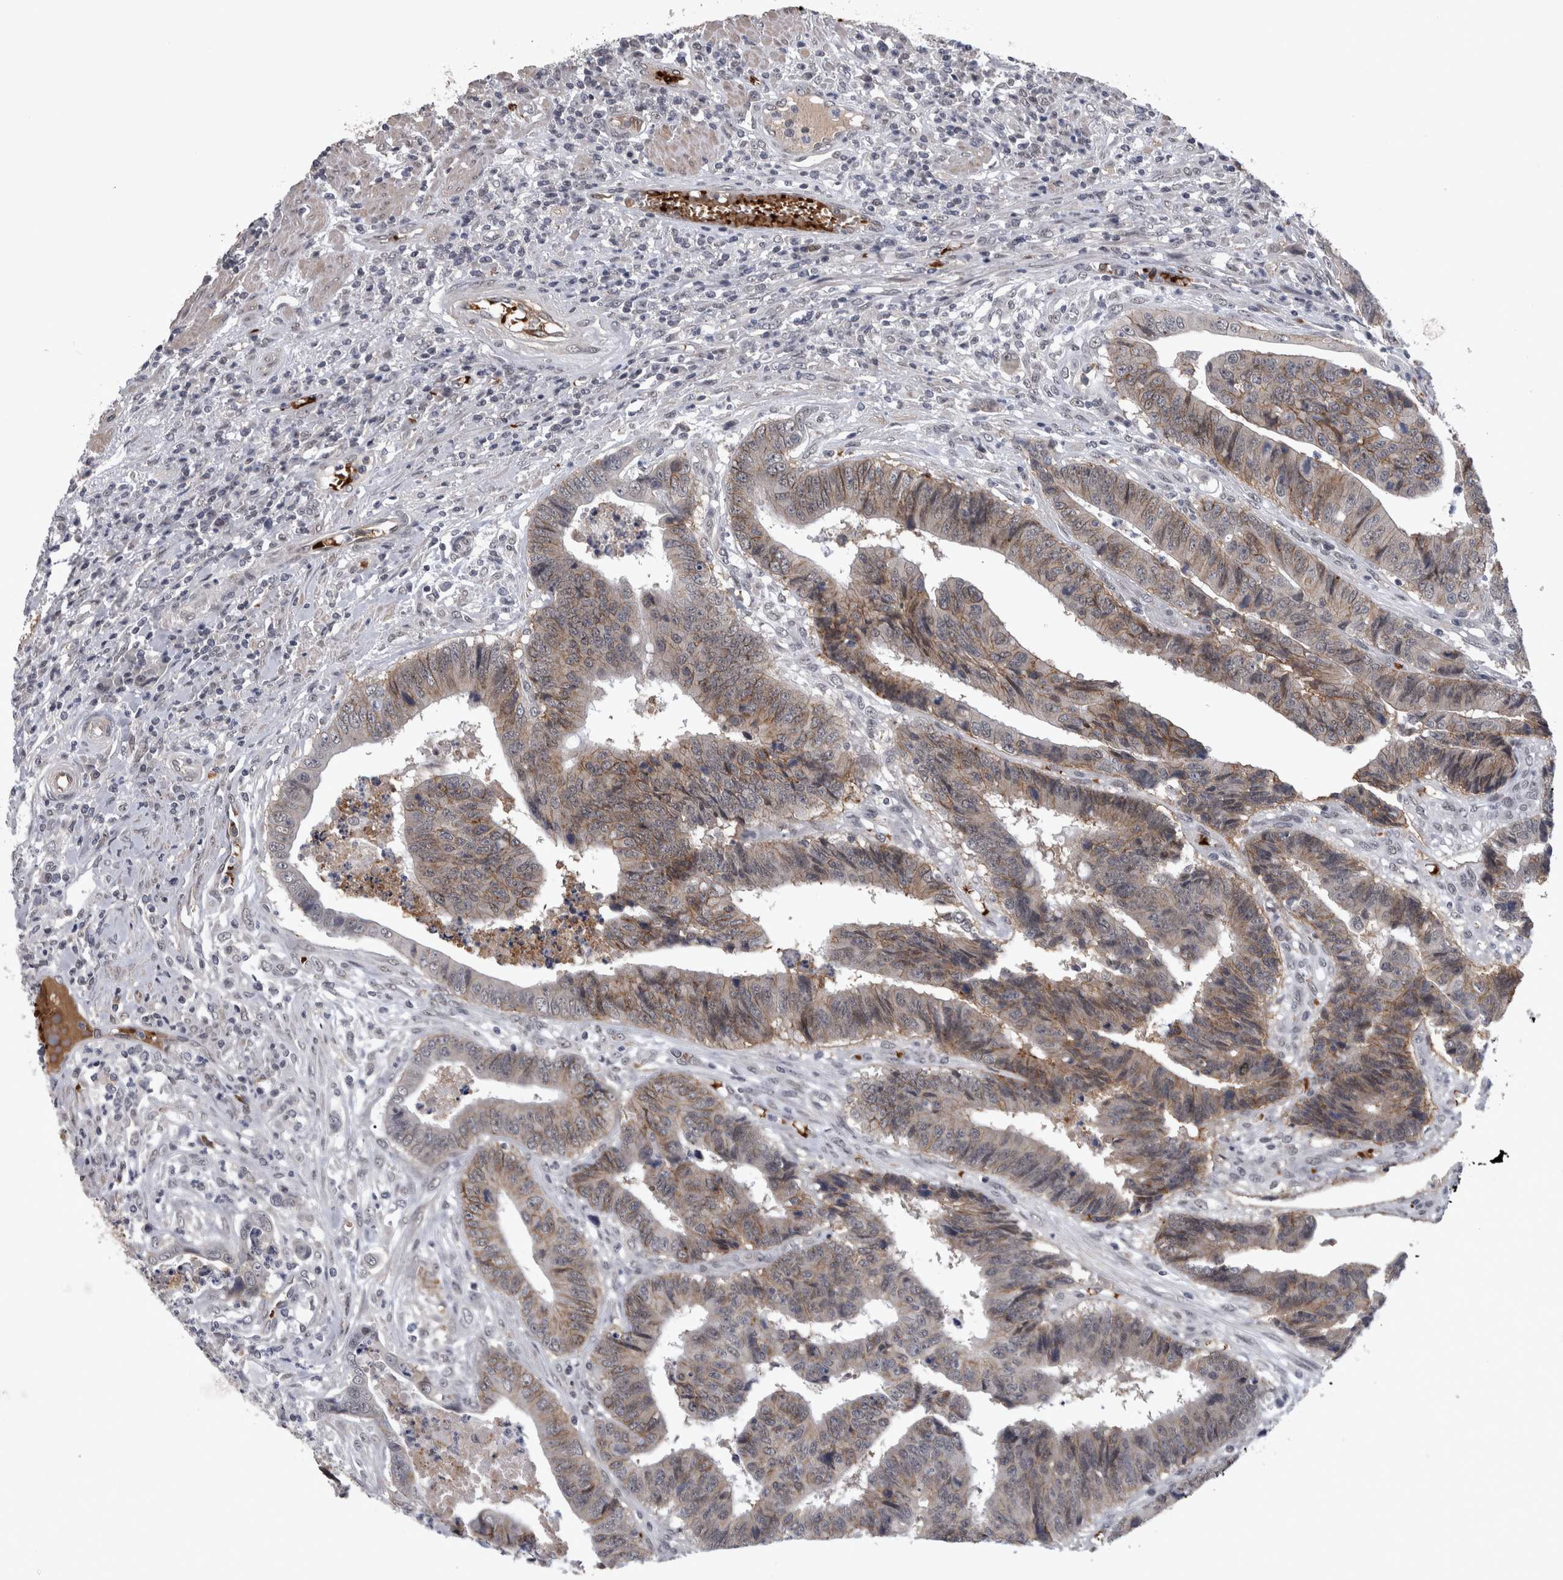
{"staining": {"intensity": "weak", "quantity": "<25%", "location": "cytoplasmic/membranous"}, "tissue": "colorectal cancer", "cell_type": "Tumor cells", "image_type": "cancer", "snomed": [{"axis": "morphology", "description": "Adenocarcinoma, NOS"}, {"axis": "topography", "description": "Rectum"}], "caption": "The immunohistochemistry photomicrograph has no significant positivity in tumor cells of colorectal cancer tissue.", "gene": "PEBP4", "patient": {"sex": "male", "age": 84}}